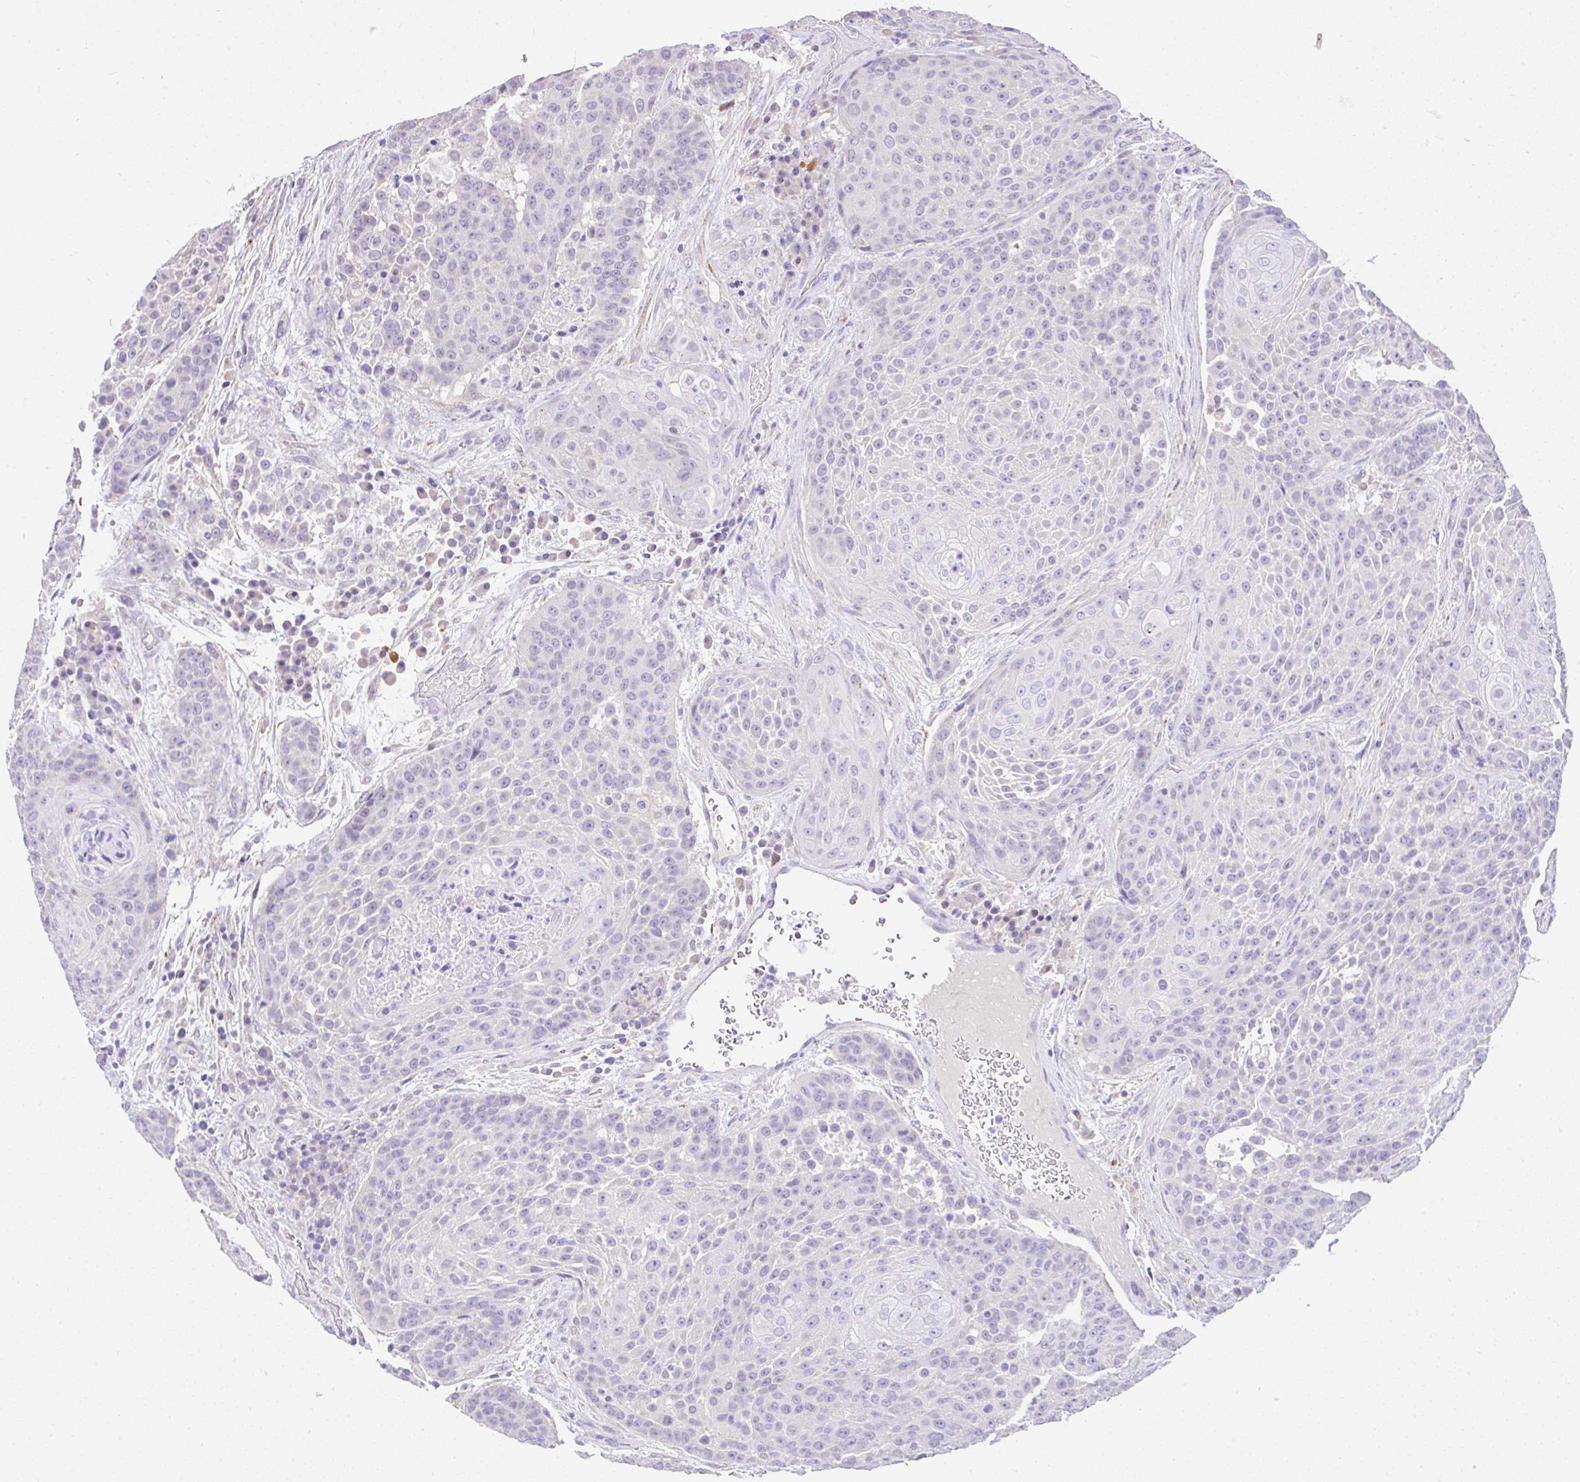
{"staining": {"intensity": "negative", "quantity": "none", "location": "none"}, "tissue": "urothelial cancer", "cell_type": "Tumor cells", "image_type": "cancer", "snomed": [{"axis": "morphology", "description": "Urothelial carcinoma, High grade"}, {"axis": "topography", "description": "Urinary bladder"}], "caption": "Immunohistochemistry (IHC) image of neoplastic tissue: human urothelial cancer stained with DAB displays no significant protein expression in tumor cells. (Immunohistochemistry (IHC), brightfield microscopy, high magnification).", "gene": "CTU1", "patient": {"sex": "female", "age": 63}}